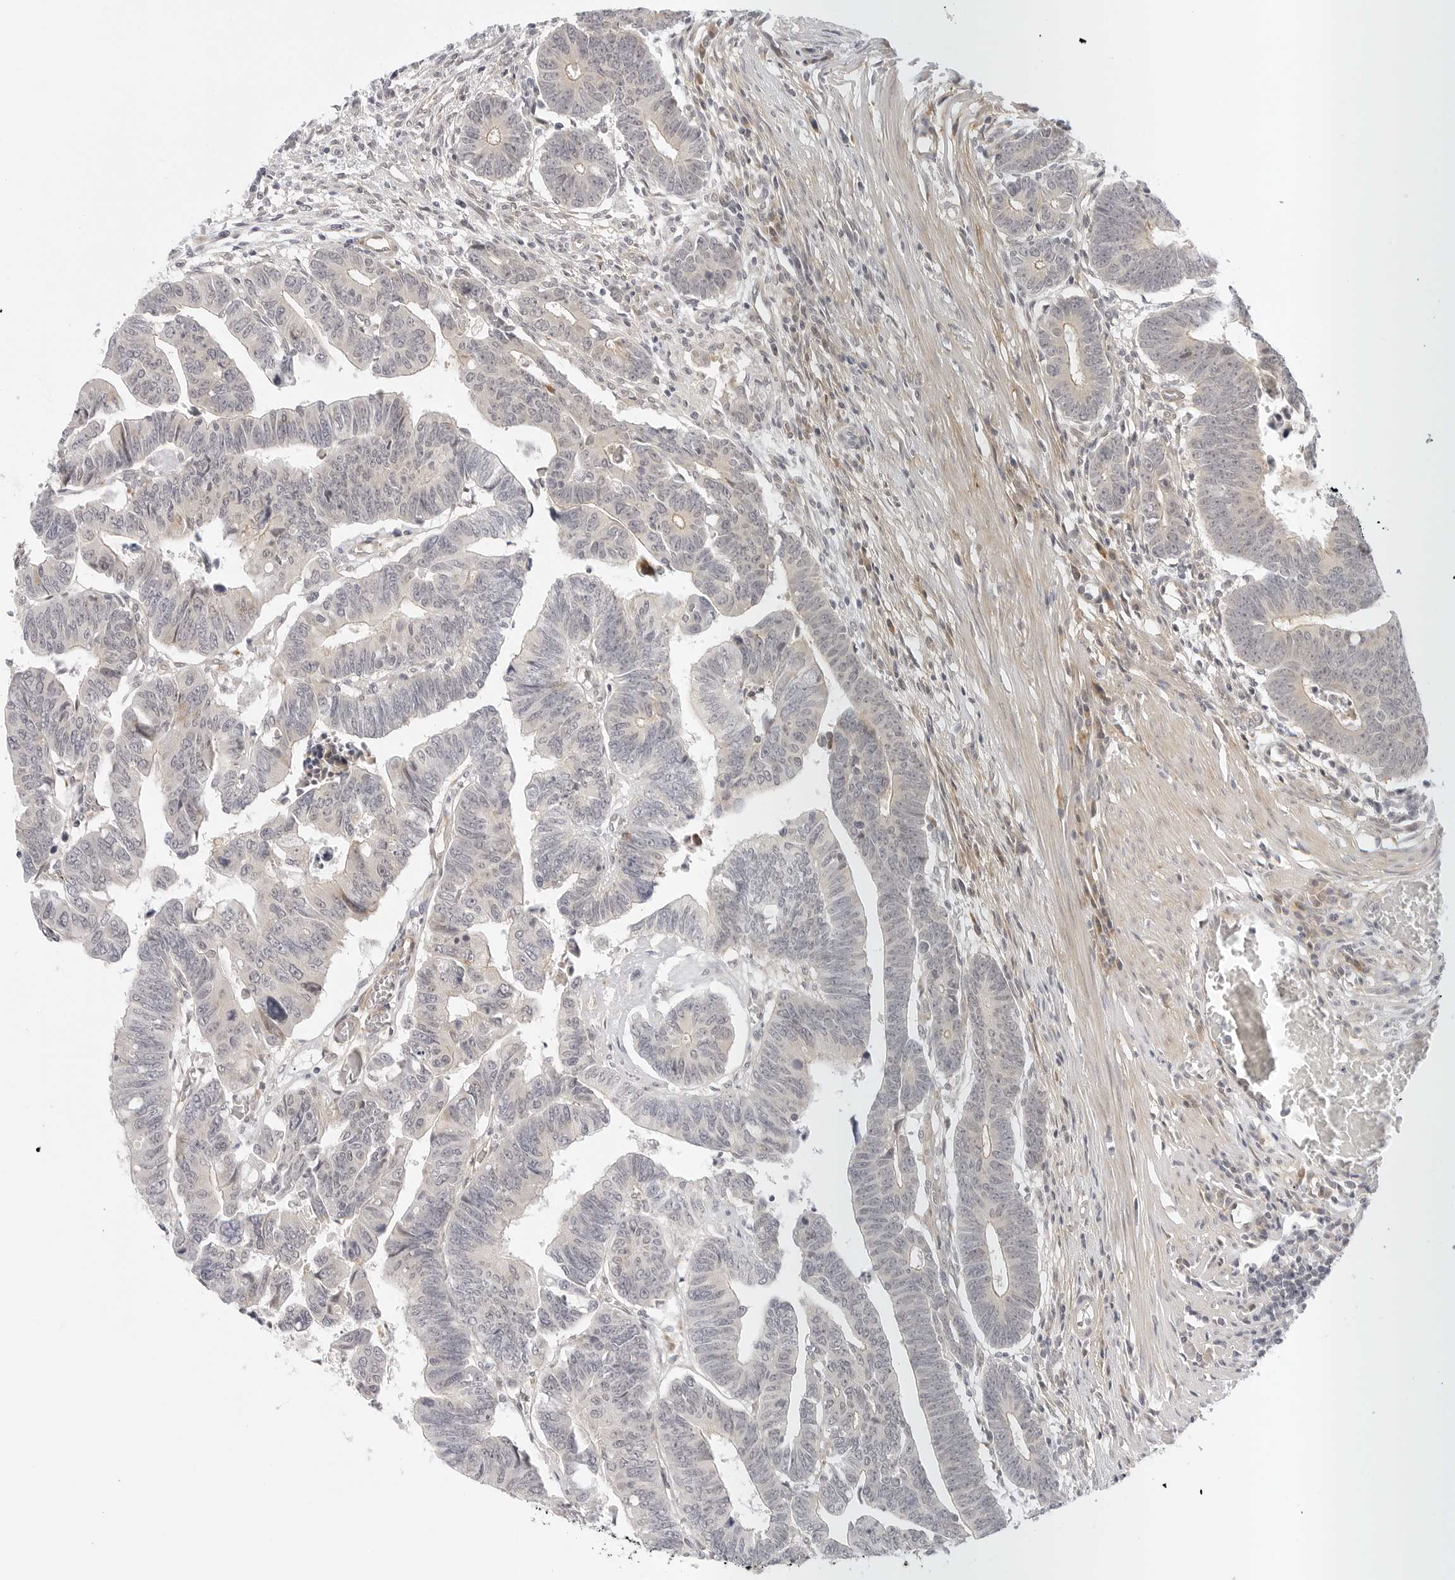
{"staining": {"intensity": "negative", "quantity": "none", "location": "none"}, "tissue": "colorectal cancer", "cell_type": "Tumor cells", "image_type": "cancer", "snomed": [{"axis": "morphology", "description": "Adenocarcinoma, NOS"}, {"axis": "topography", "description": "Rectum"}], "caption": "A photomicrograph of adenocarcinoma (colorectal) stained for a protein exhibits no brown staining in tumor cells.", "gene": "TCP1", "patient": {"sex": "female", "age": 65}}